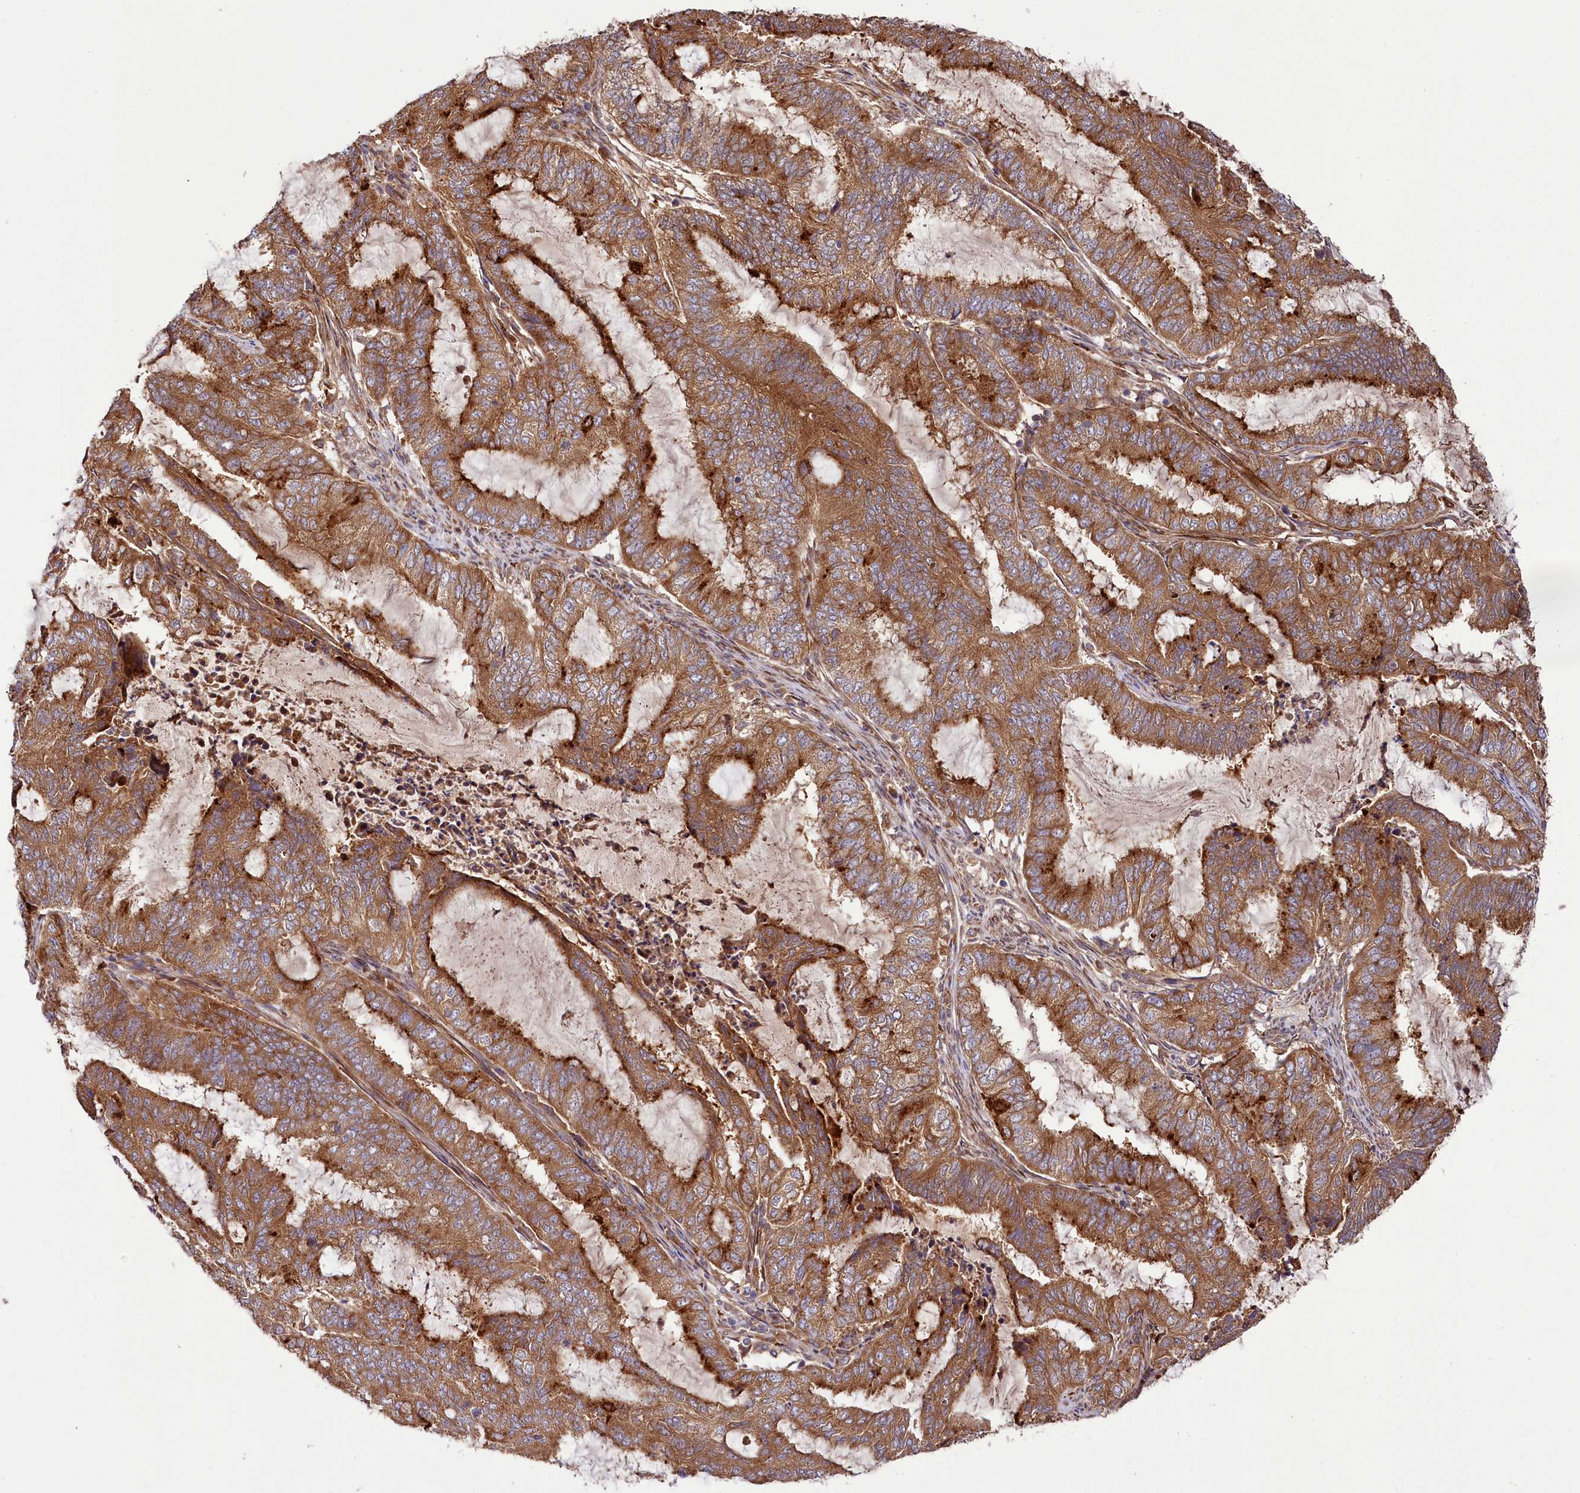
{"staining": {"intensity": "moderate", "quantity": ">75%", "location": "cytoplasmic/membranous"}, "tissue": "endometrial cancer", "cell_type": "Tumor cells", "image_type": "cancer", "snomed": [{"axis": "morphology", "description": "Adenocarcinoma, NOS"}, {"axis": "topography", "description": "Endometrium"}], "caption": "This image exhibits immunohistochemistry (IHC) staining of human endometrial cancer, with medium moderate cytoplasmic/membranous staining in about >75% of tumor cells.", "gene": "NAA25", "patient": {"sex": "female", "age": 51}}